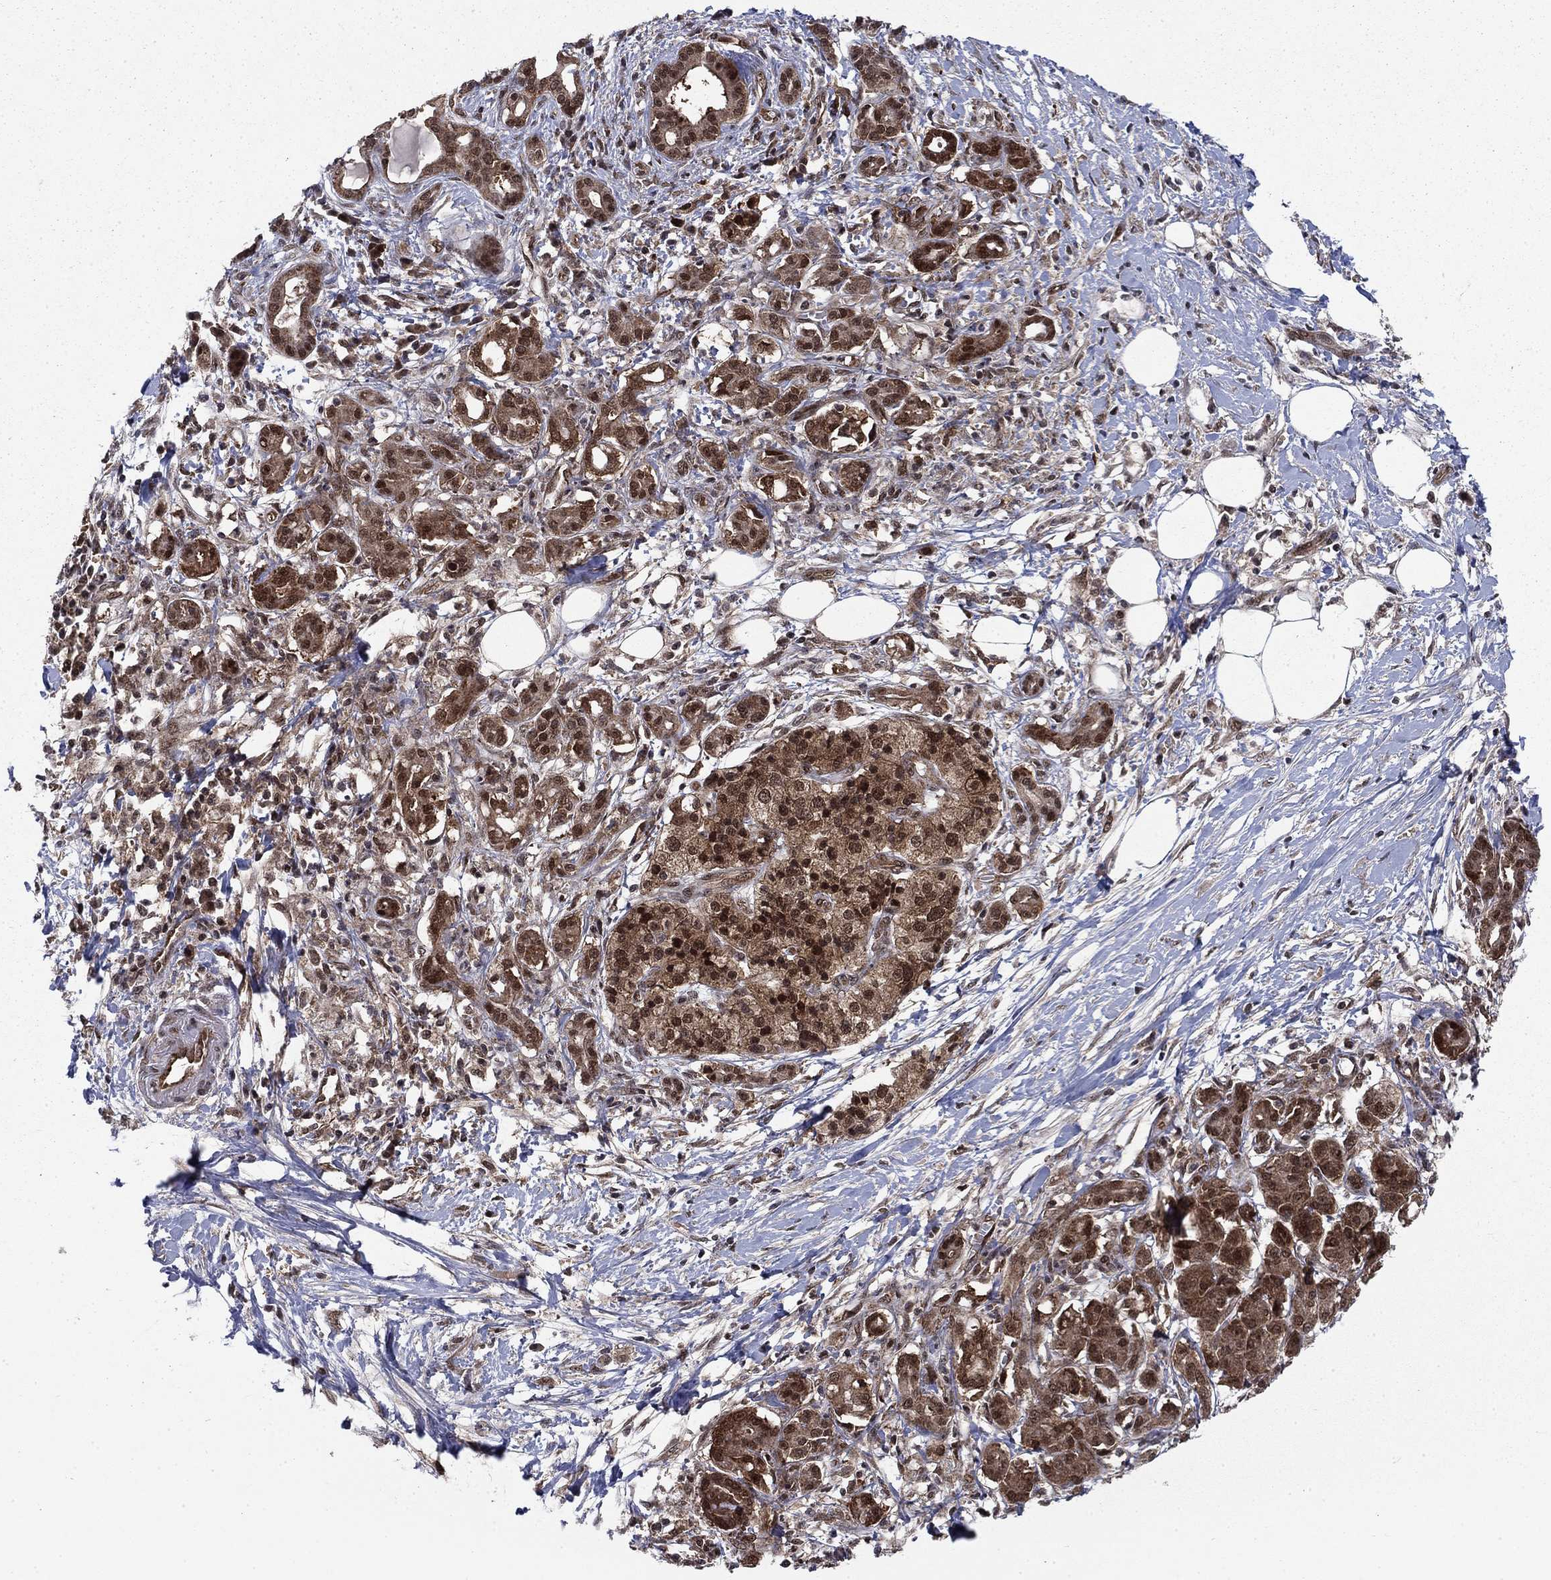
{"staining": {"intensity": "moderate", "quantity": ">75%", "location": "cytoplasmic/membranous,nuclear"}, "tissue": "pancreatic cancer", "cell_type": "Tumor cells", "image_type": "cancer", "snomed": [{"axis": "morphology", "description": "Adenocarcinoma, NOS"}, {"axis": "topography", "description": "Pancreas"}], "caption": "Immunohistochemical staining of human pancreatic cancer (adenocarcinoma) demonstrates moderate cytoplasmic/membranous and nuclear protein positivity in approximately >75% of tumor cells. (IHC, brightfield microscopy, high magnification).", "gene": "DNAJA1", "patient": {"sex": "male", "age": 72}}